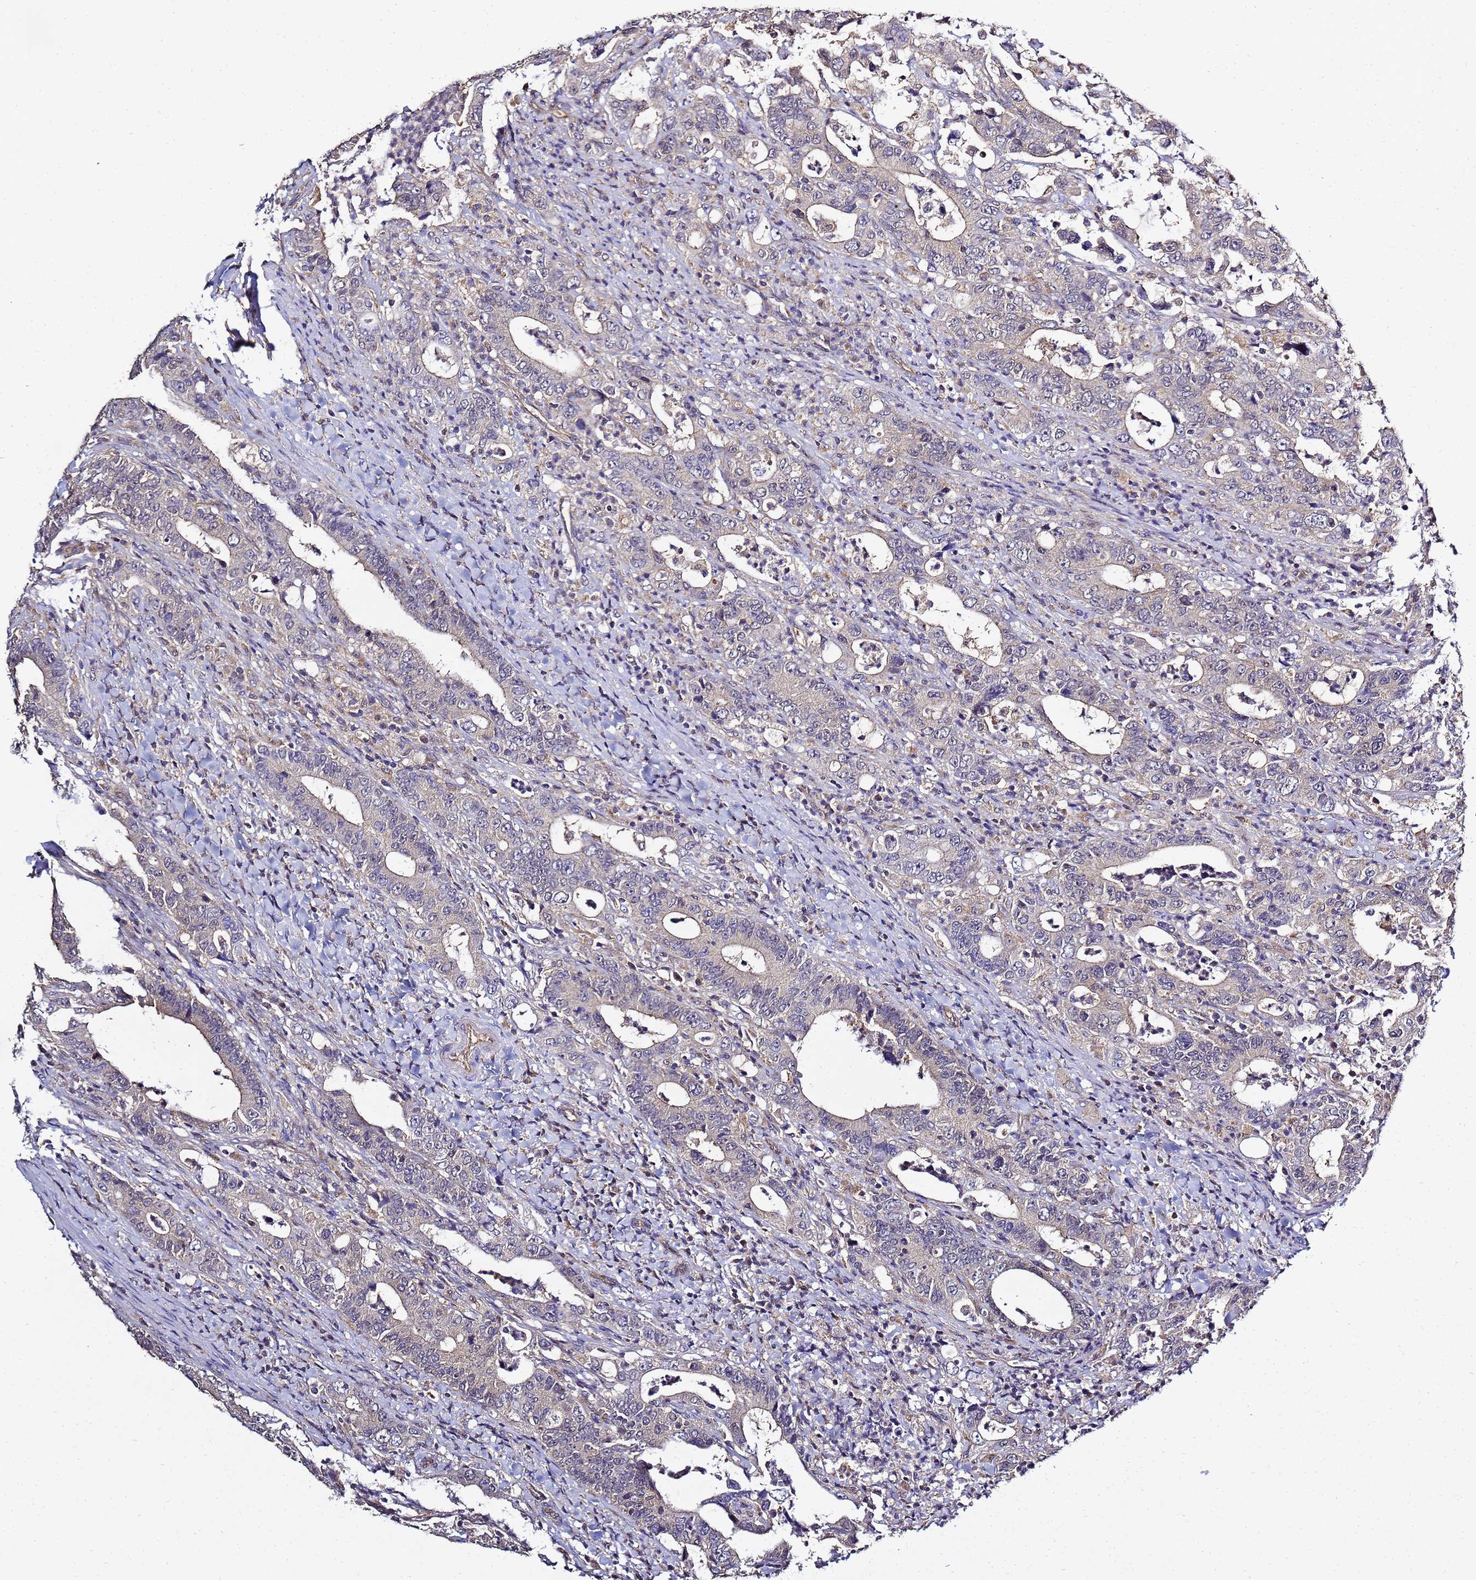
{"staining": {"intensity": "negative", "quantity": "none", "location": "none"}, "tissue": "colorectal cancer", "cell_type": "Tumor cells", "image_type": "cancer", "snomed": [{"axis": "morphology", "description": "Adenocarcinoma, NOS"}, {"axis": "topography", "description": "Colon"}], "caption": "Protein analysis of colorectal cancer shows no significant expression in tumor cells. (Immunohistochemistry, brightfield microscopy, high magnification).", "gene": "ENOPH1", "patient": {"sex": "female", "age": 75}}